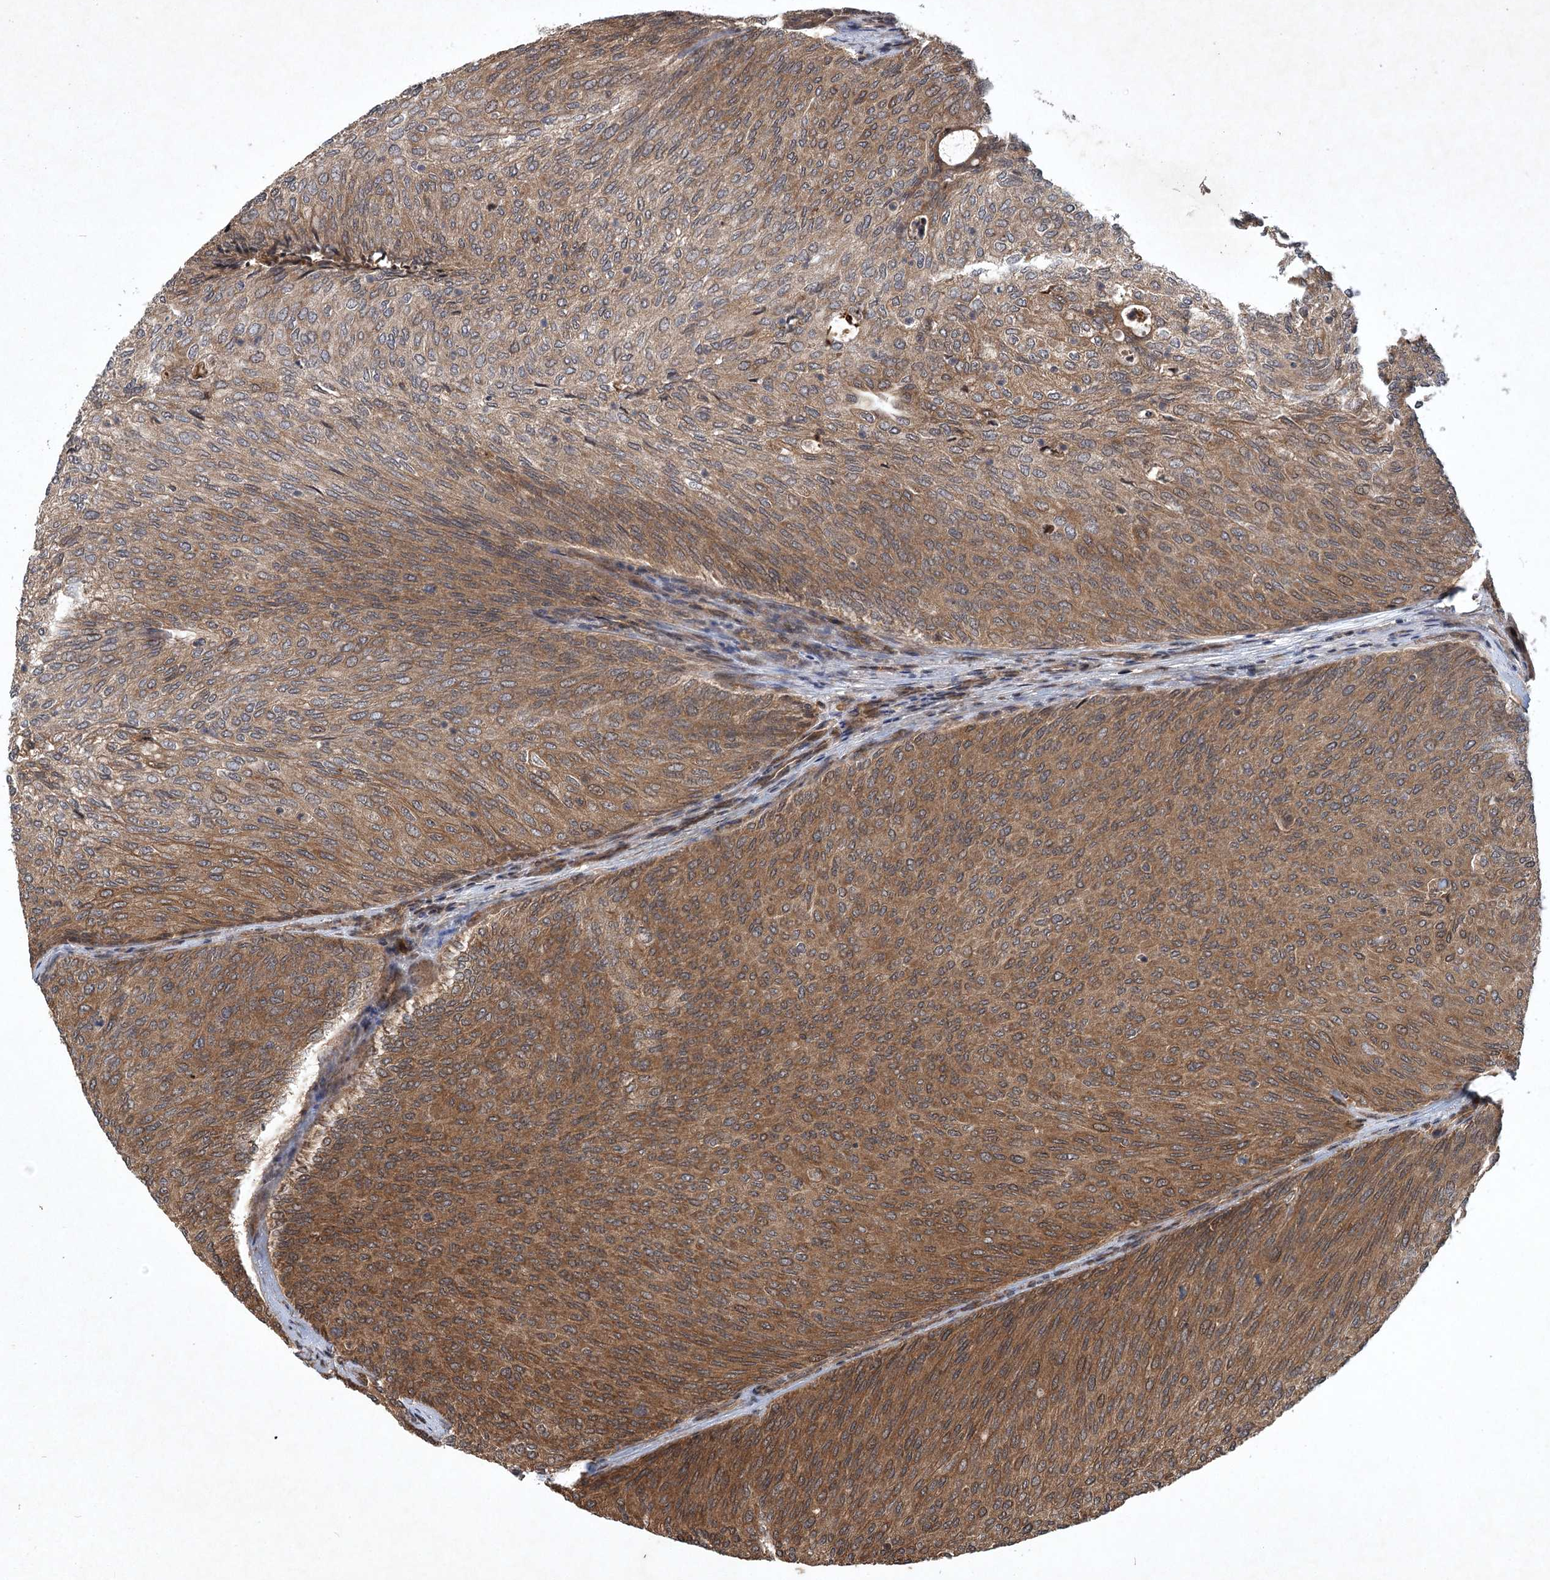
{"staining": {"intensity": "moderate", "quantity": ">75%", "location": "cytoplasmic/membranous"}, "tissue": "urothelial cancer", "cell_type": "Tumor cells", "image_type": "cancer", "snomed": [{"axis": "morphology", "description": "Urothelial carcinoma, Low grade"}, {"axis": "topography", "description": "Urinary bladder"}], "caption": "Moderate cytoplasmic/membranous expression is identified in about >75% of tumor cells in low-grade urothelial carcinoma.", "gene": "INSIG2", "patient": {"sex": "female", "age": 79}}